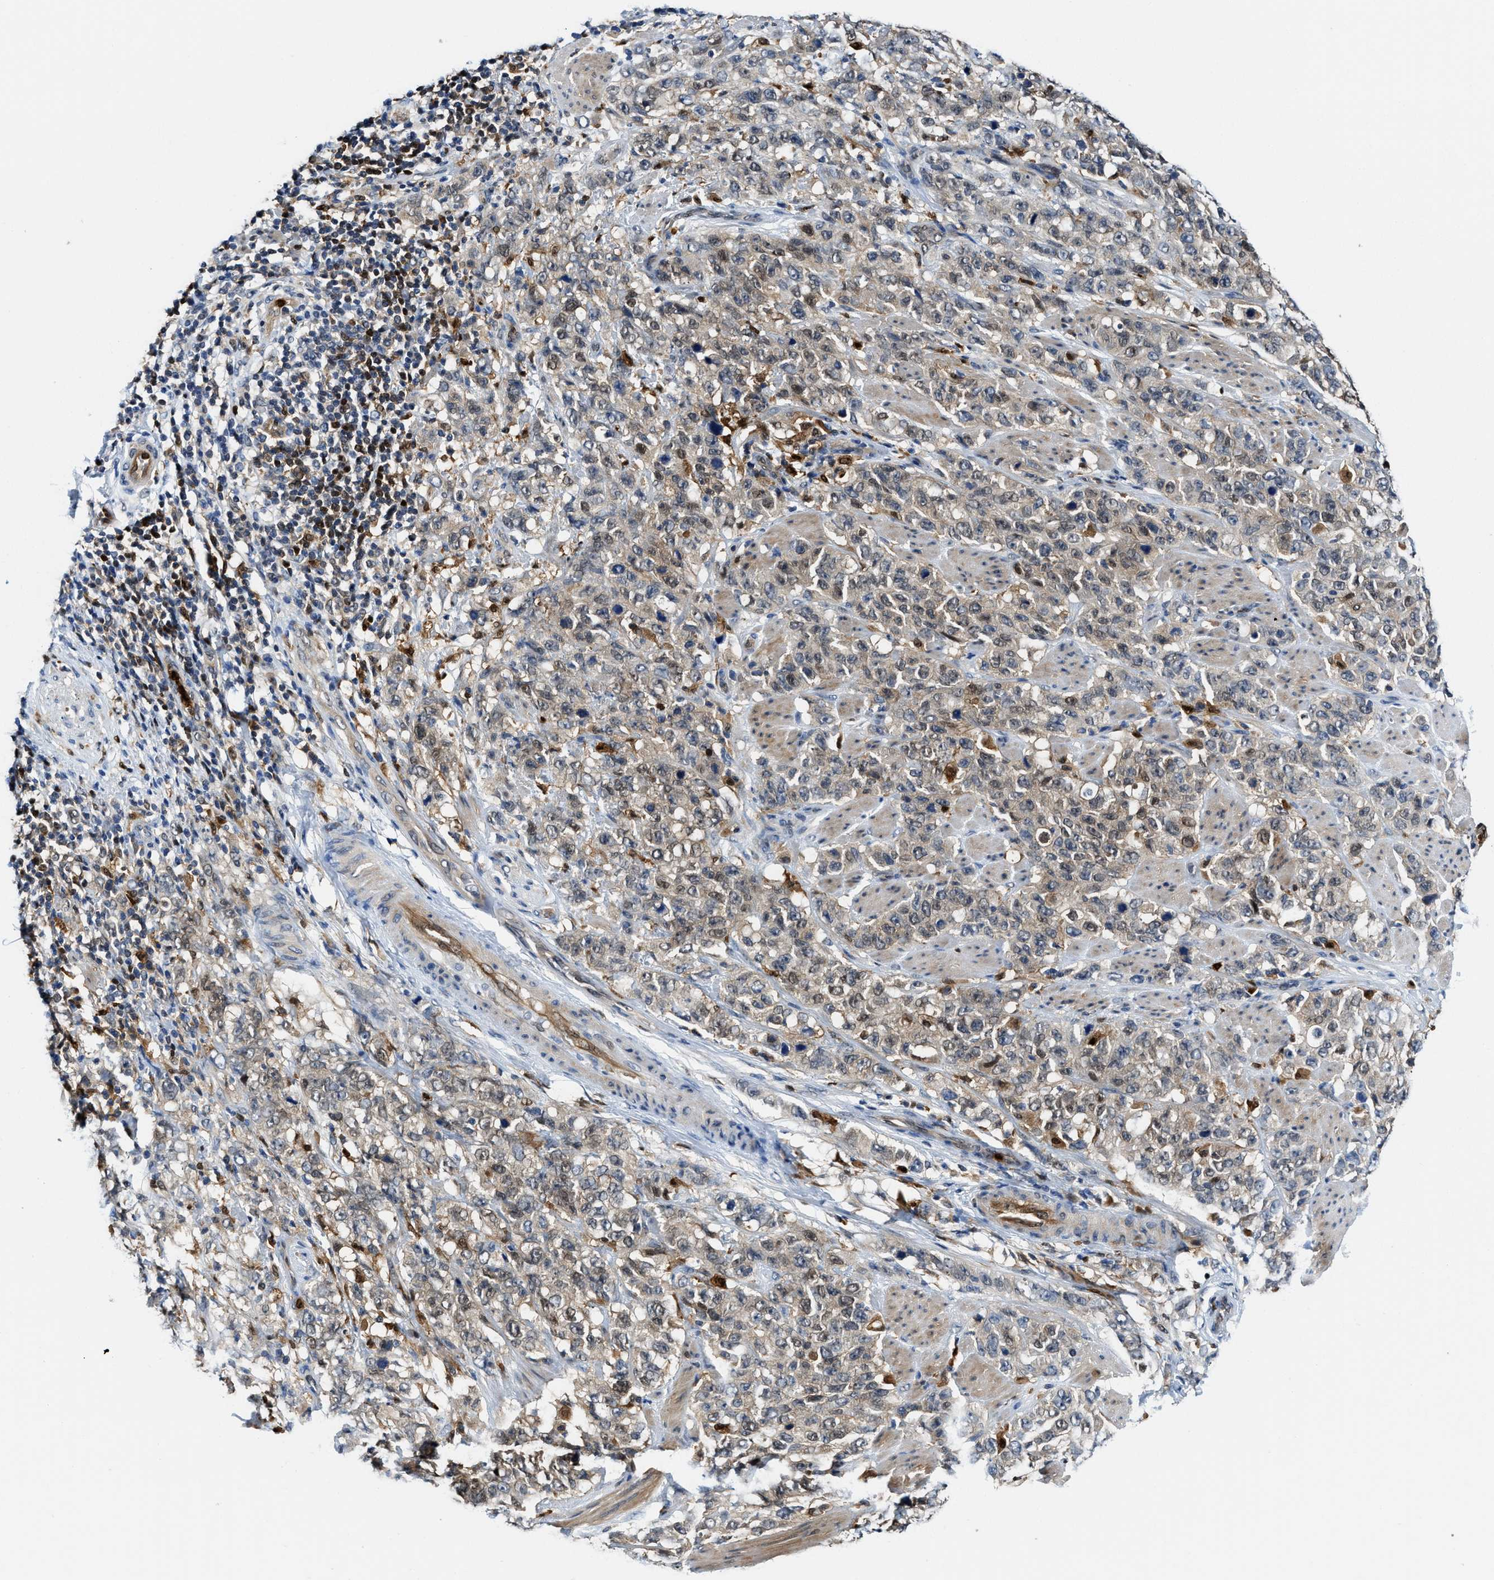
{"staining": {"intensity": "weak", "quantity": "25%-75%", "location": "cytoplasmic/membranous,nuclear"}, "tissue": "stomach cancer", "cell_type": "Tumor cells", "image_type": "cancer", "snomed": [{"axis": "morphology", "description": "Adenocarcinoma, NOS"}, {"axis": "topography", "description": "Stomach"}], "caption": "Immunohistochemical staining of stomach cancer (adenocarcinoma) reveals low levels of weak cytoplasmic/membranous and nuclear staining in about 25%-75% of tumor cells.", "gene": "LTA4H", "patient": {"sex": "male", "age": 48}}